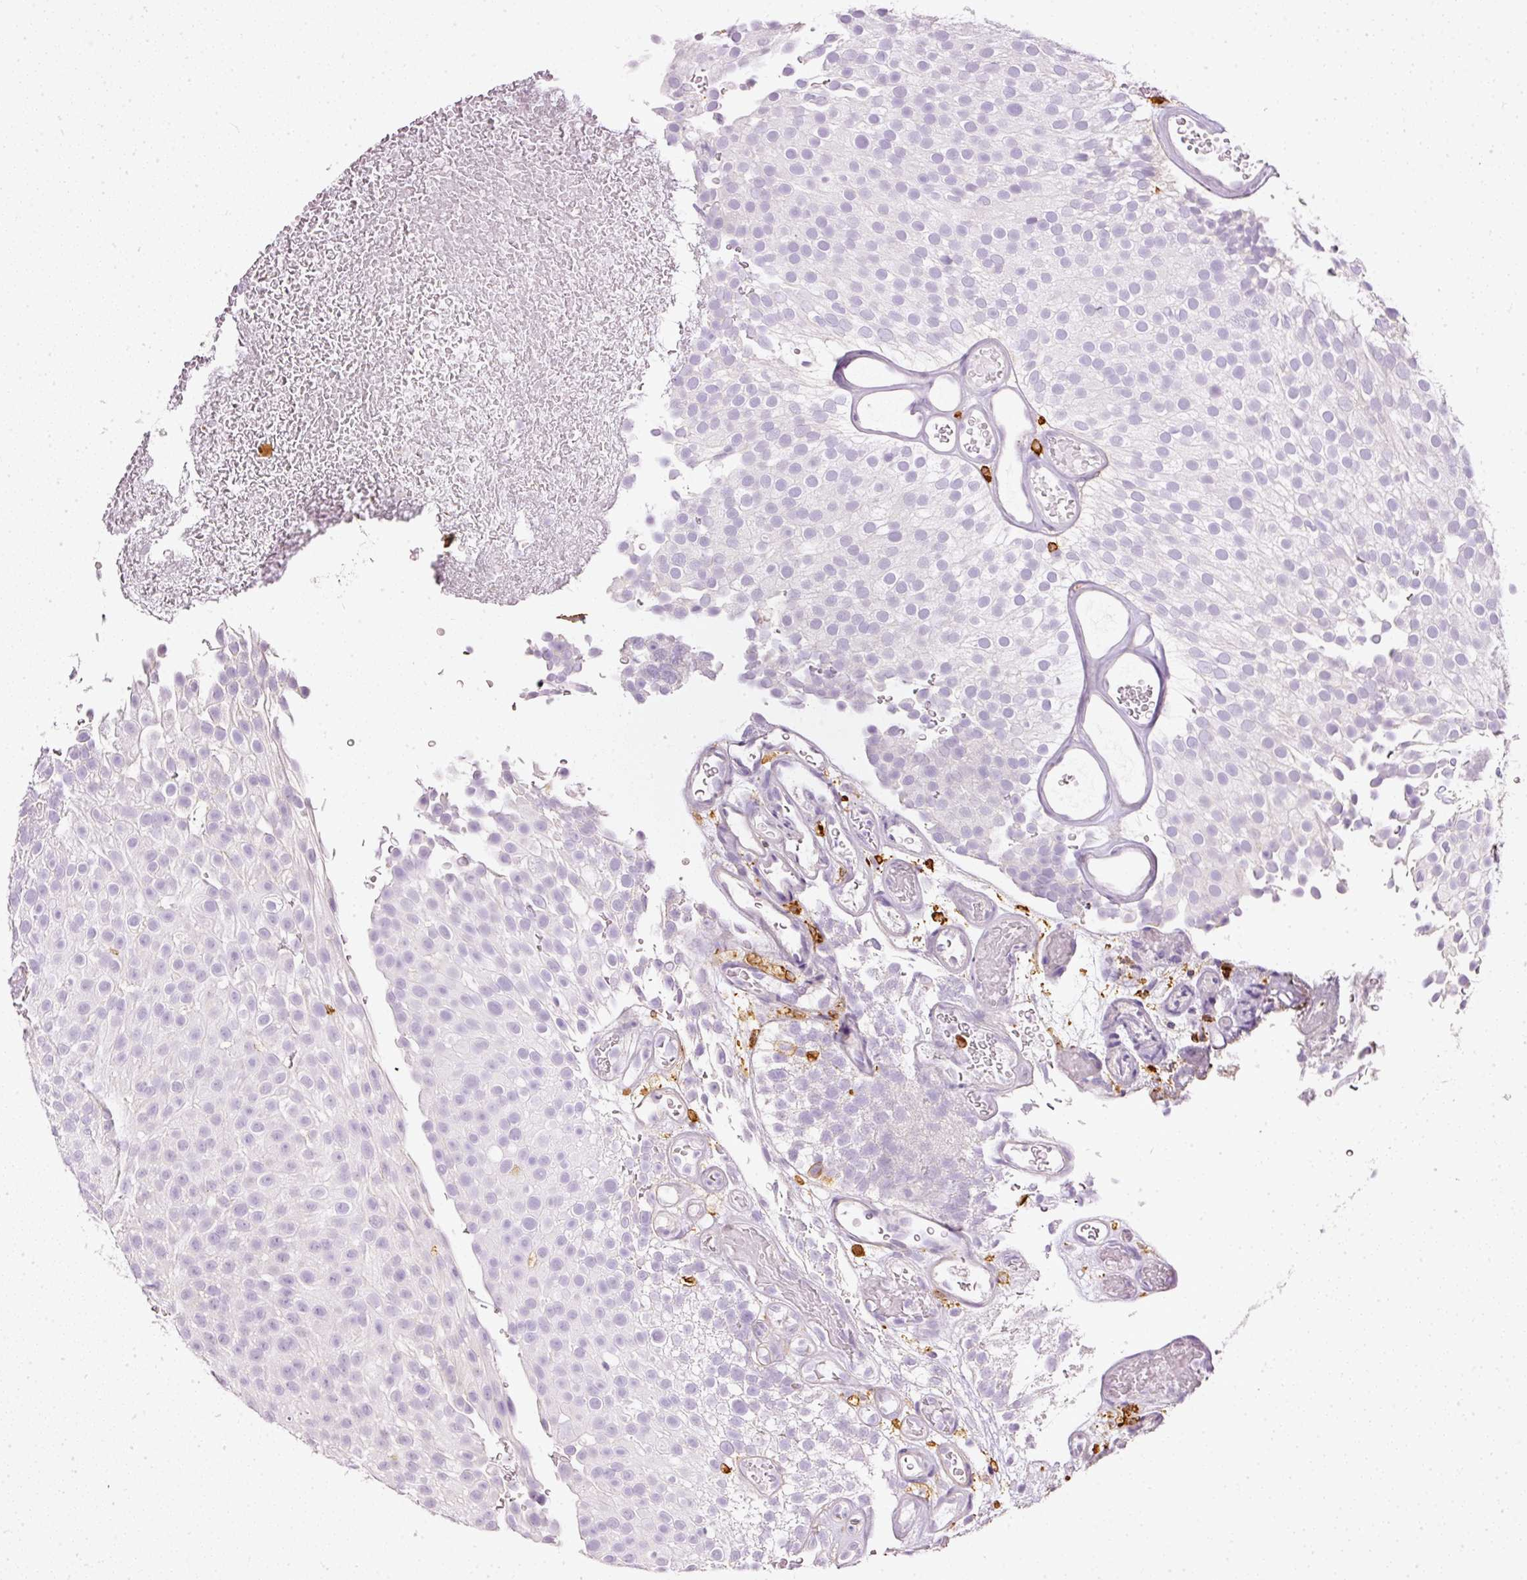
{"staining": {"intensity": "negative", "quantity": "none", "location": "none"}, "tissue": "urothelial cancer", "cell_type": "Tumor cells", "image_type": "cancer", "snomed": [{"axis": "morphology", "description": "Urothelial carcinoma, Low grade"}, {"axis": "topography", "description": "Urinary bladder"}], "caption": "Tumor cells show no significant expression in urothelial cancer.", "gene": "EVL", "patient": {"sex": "male", "age": 78}}